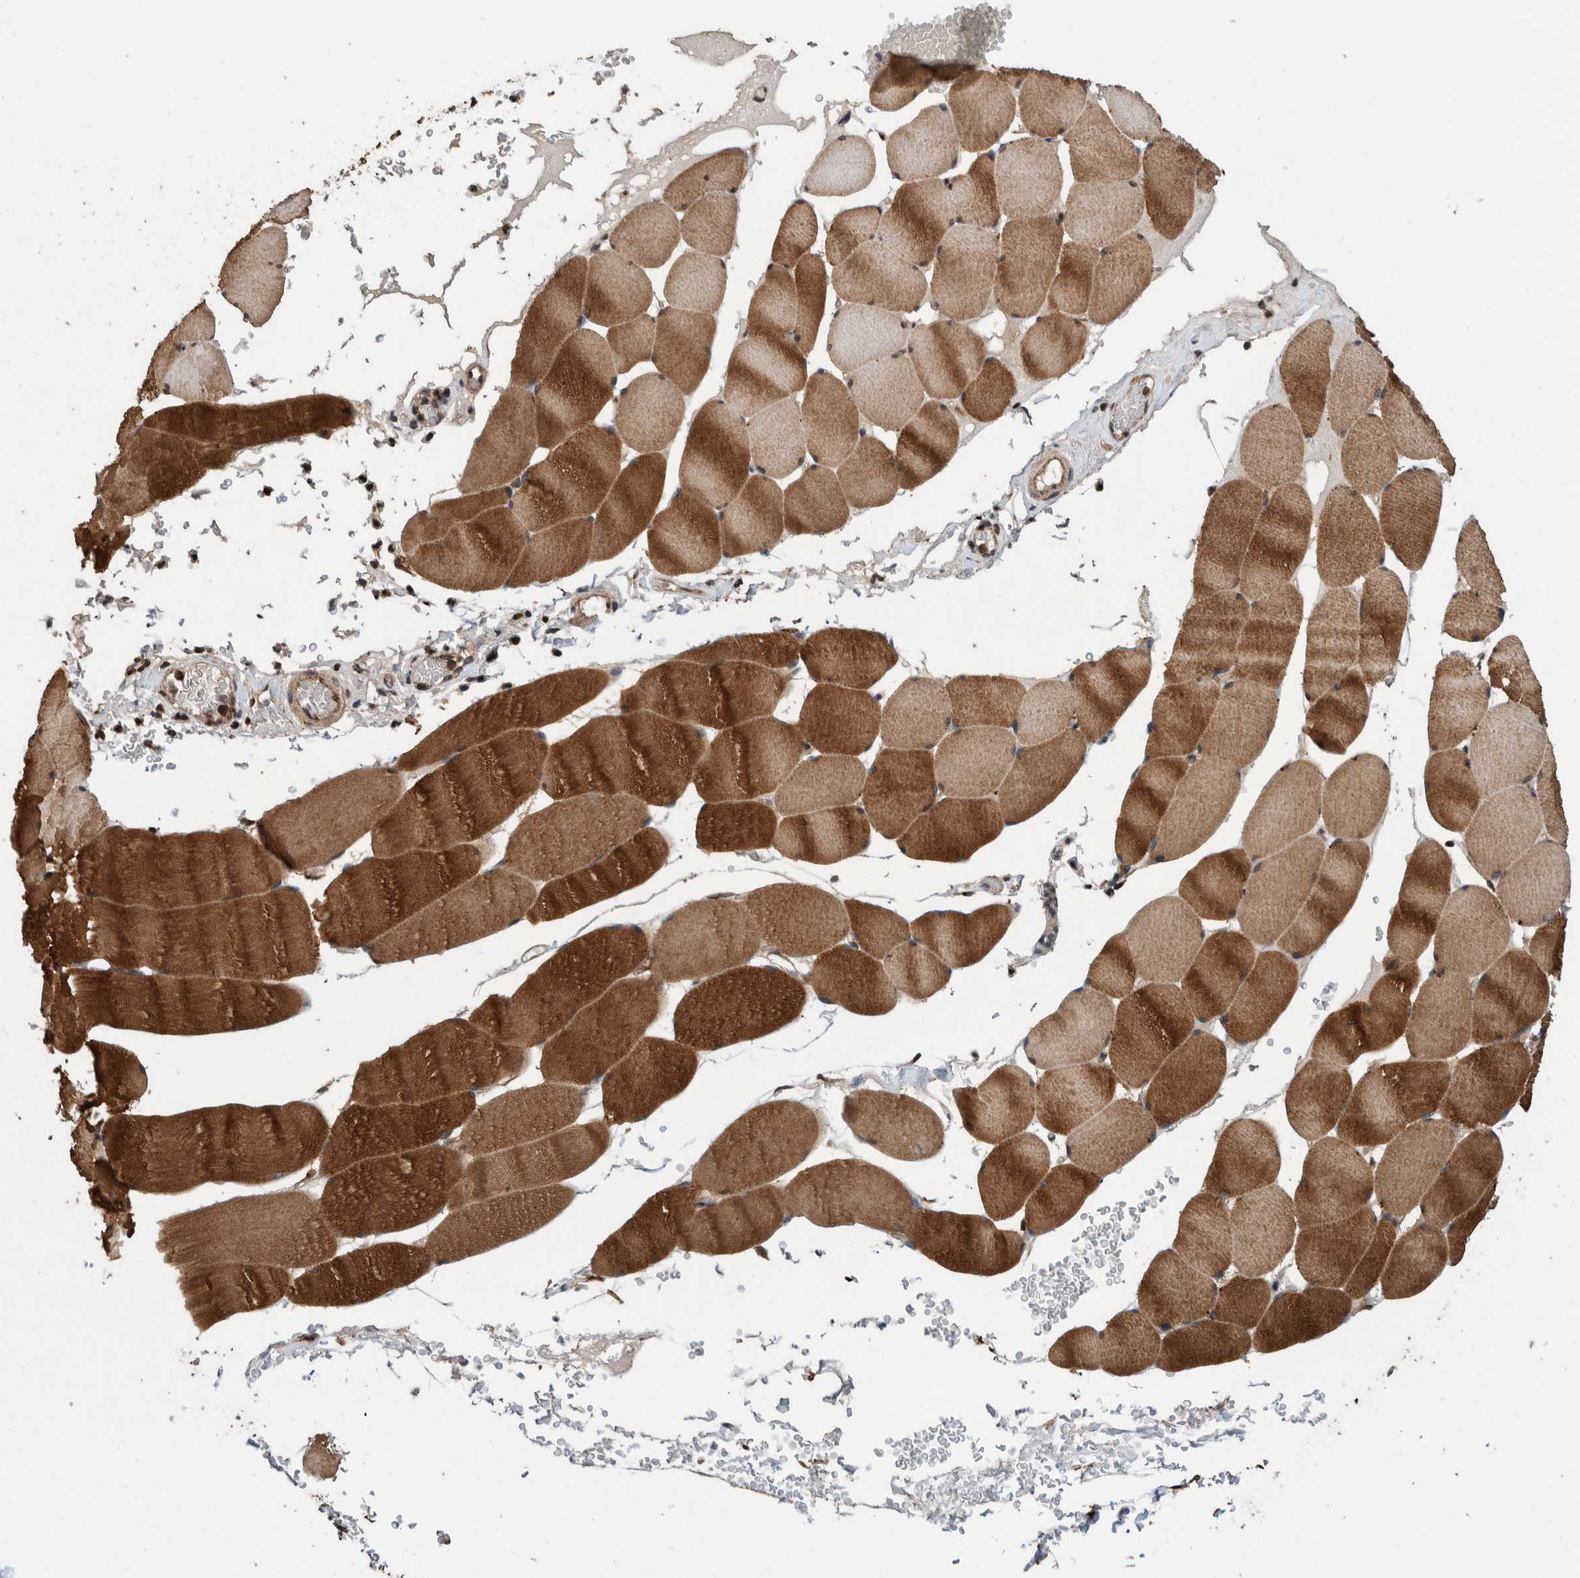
{"staining": {"intensity": "strong", "quantity": ">75%", "location": "cytoplasmic/membranous"}, "tissue": "skeletal muscle", "cell_type": "Myocytes", "image_type": "normal", "snomed": [{"axis": "morphology", "description": "Normal tissue, NOS"}, {"axis": "topography", "description": "Skeletal muscle"}], "caption": "Immunohistochemistry (IHC) (DAB (3,3'-diaminobenzidine)) staining of normal skeletal muscle reveals strong cytoplasmic/membranous protein staining in approximately >75% of myocytes.", "gene": "PIK3R6", "patient": {"sex": "male", "age": 62}}